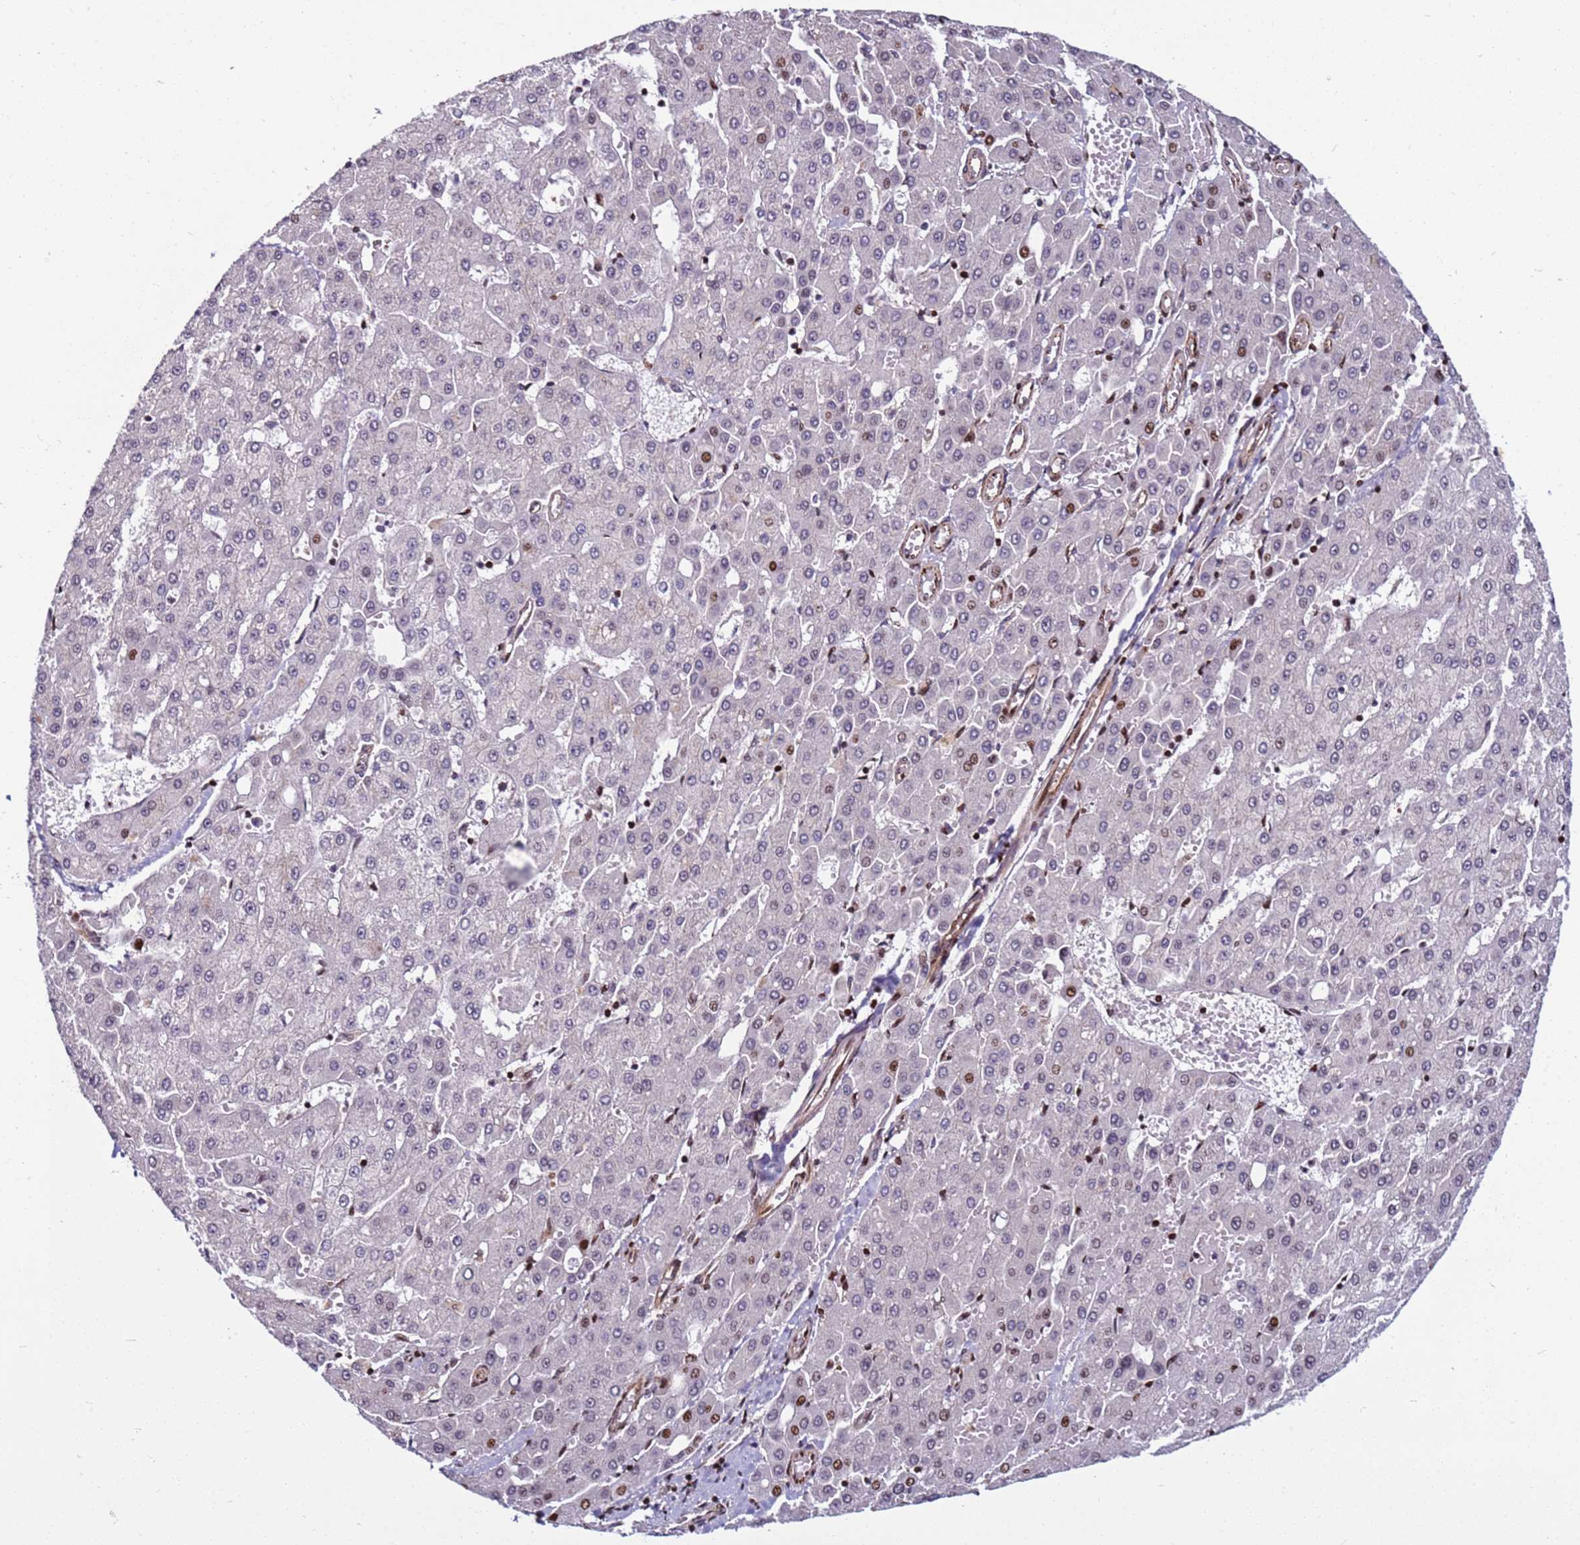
{"staining": {"intensity": "strong", "quantity": "<25%", "location": "nuclear"}, "tissue": "liver cancer", "cell_type": "Tumor cells", "image_type": "cancer", "snomed": [{"axis": "morphology", "description": "Carcinoma, Hepatocellular, NOS"}, {"axis": "topography", "description": "Liver"}], "caption": "The image displays staining of liver cancer, revealing strong nuclear protein staining (brown color) within tumor cells.", "gene": "WBP11", "patient": {"sex": "male", "age": 47}}